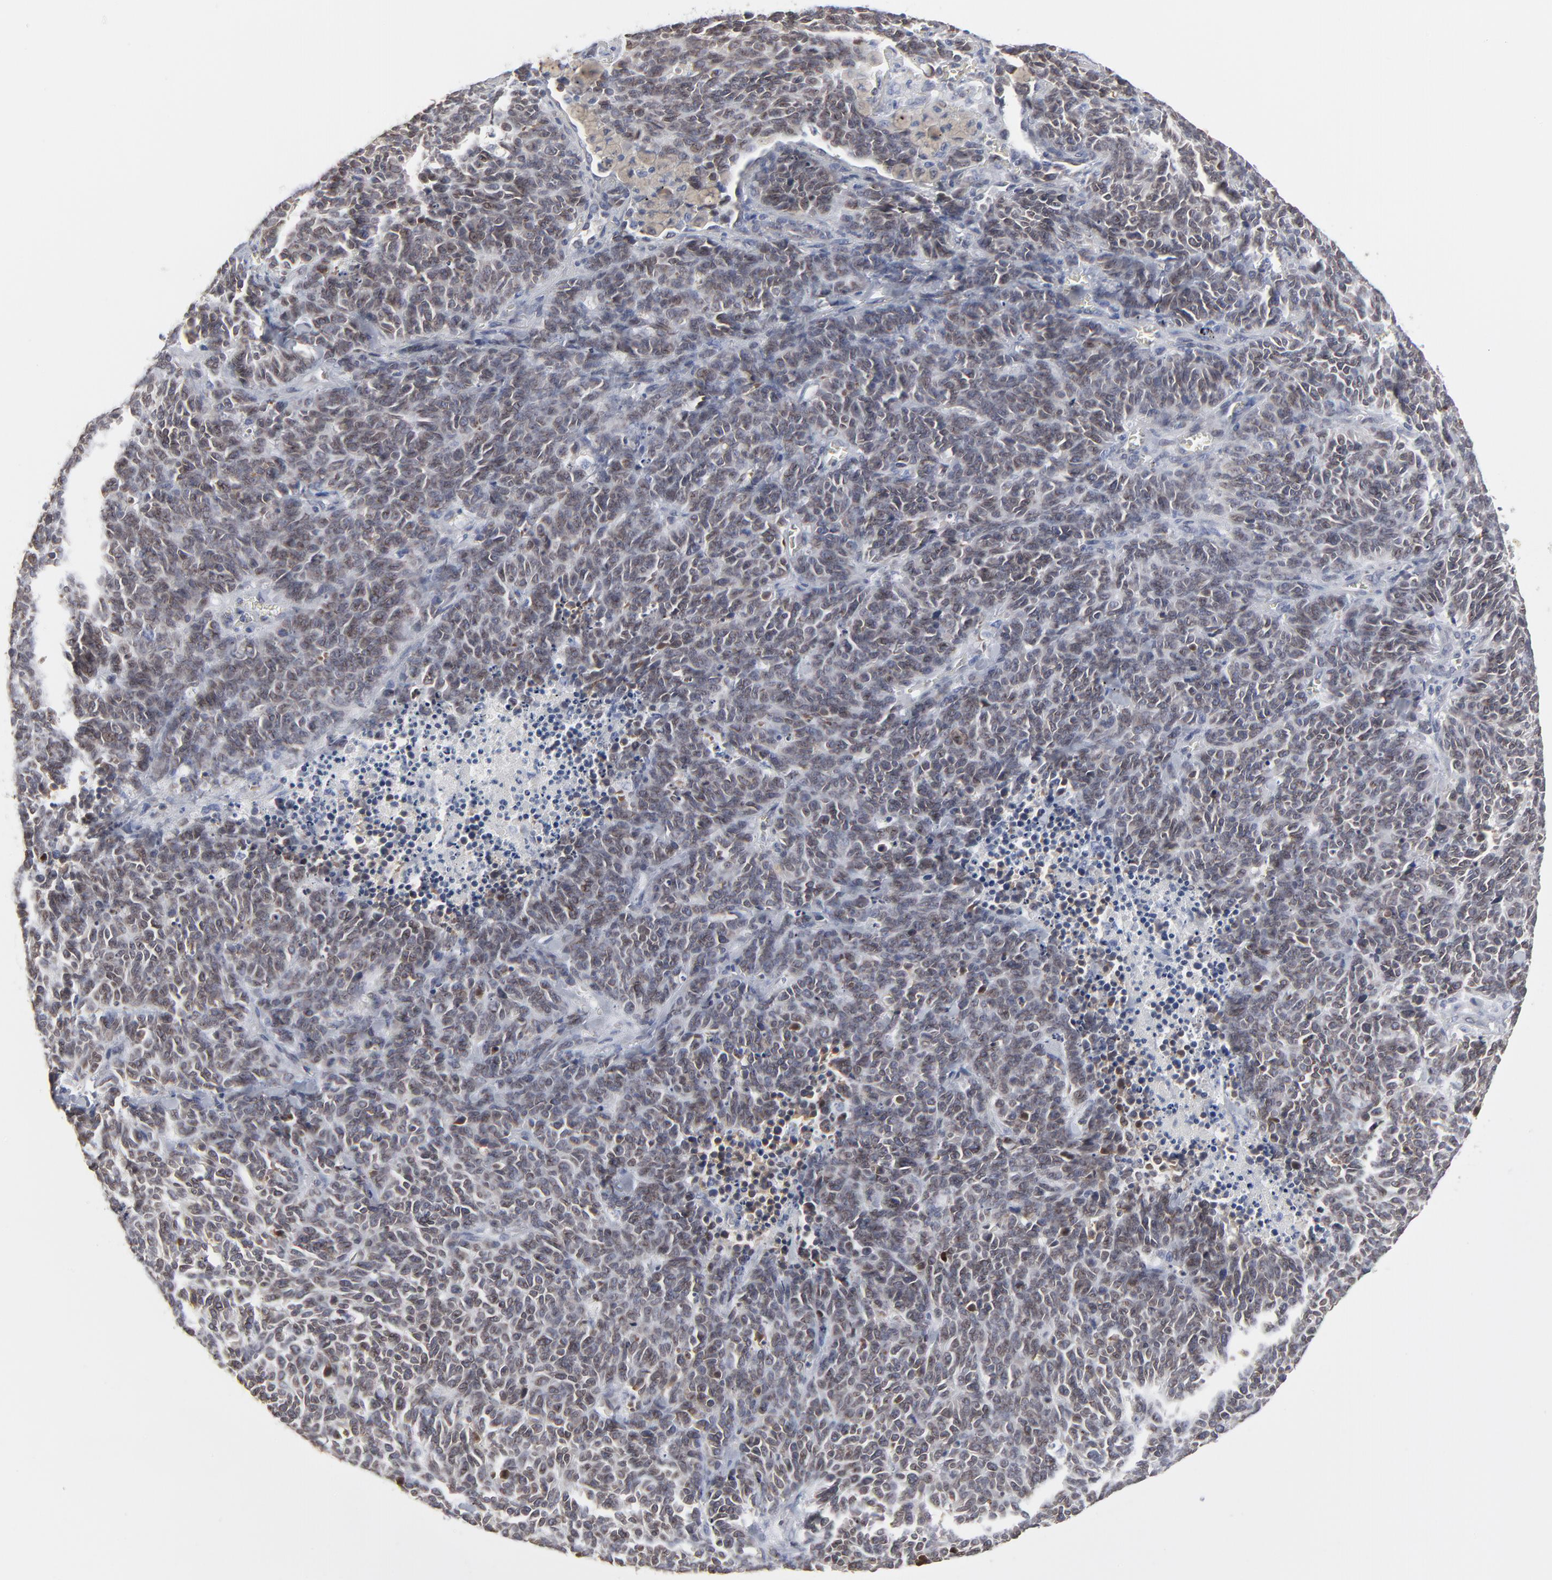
{"staining": {"intensity": "weak", "quantity": ">75%", "location": "cytoplasmic/membranous,nuclear"}, "tissue": "lung cancer", "cell_type": "Tumor cells", "image_type": "cancer", "snomed": [{"axis": "morphology", "description": "Neoplasm, malignant, NOS"}, {"axis": "topography", "description": "Lung"}], "caption": "Lung neoplasm (malignant) stained for a protein (brown) reveals weak cytoplasmic/membranous and nuclear positive expression in about >75% of tumor cells.", "gene": "SYNE2", "patient": {"sex": "female", "age": 58}}